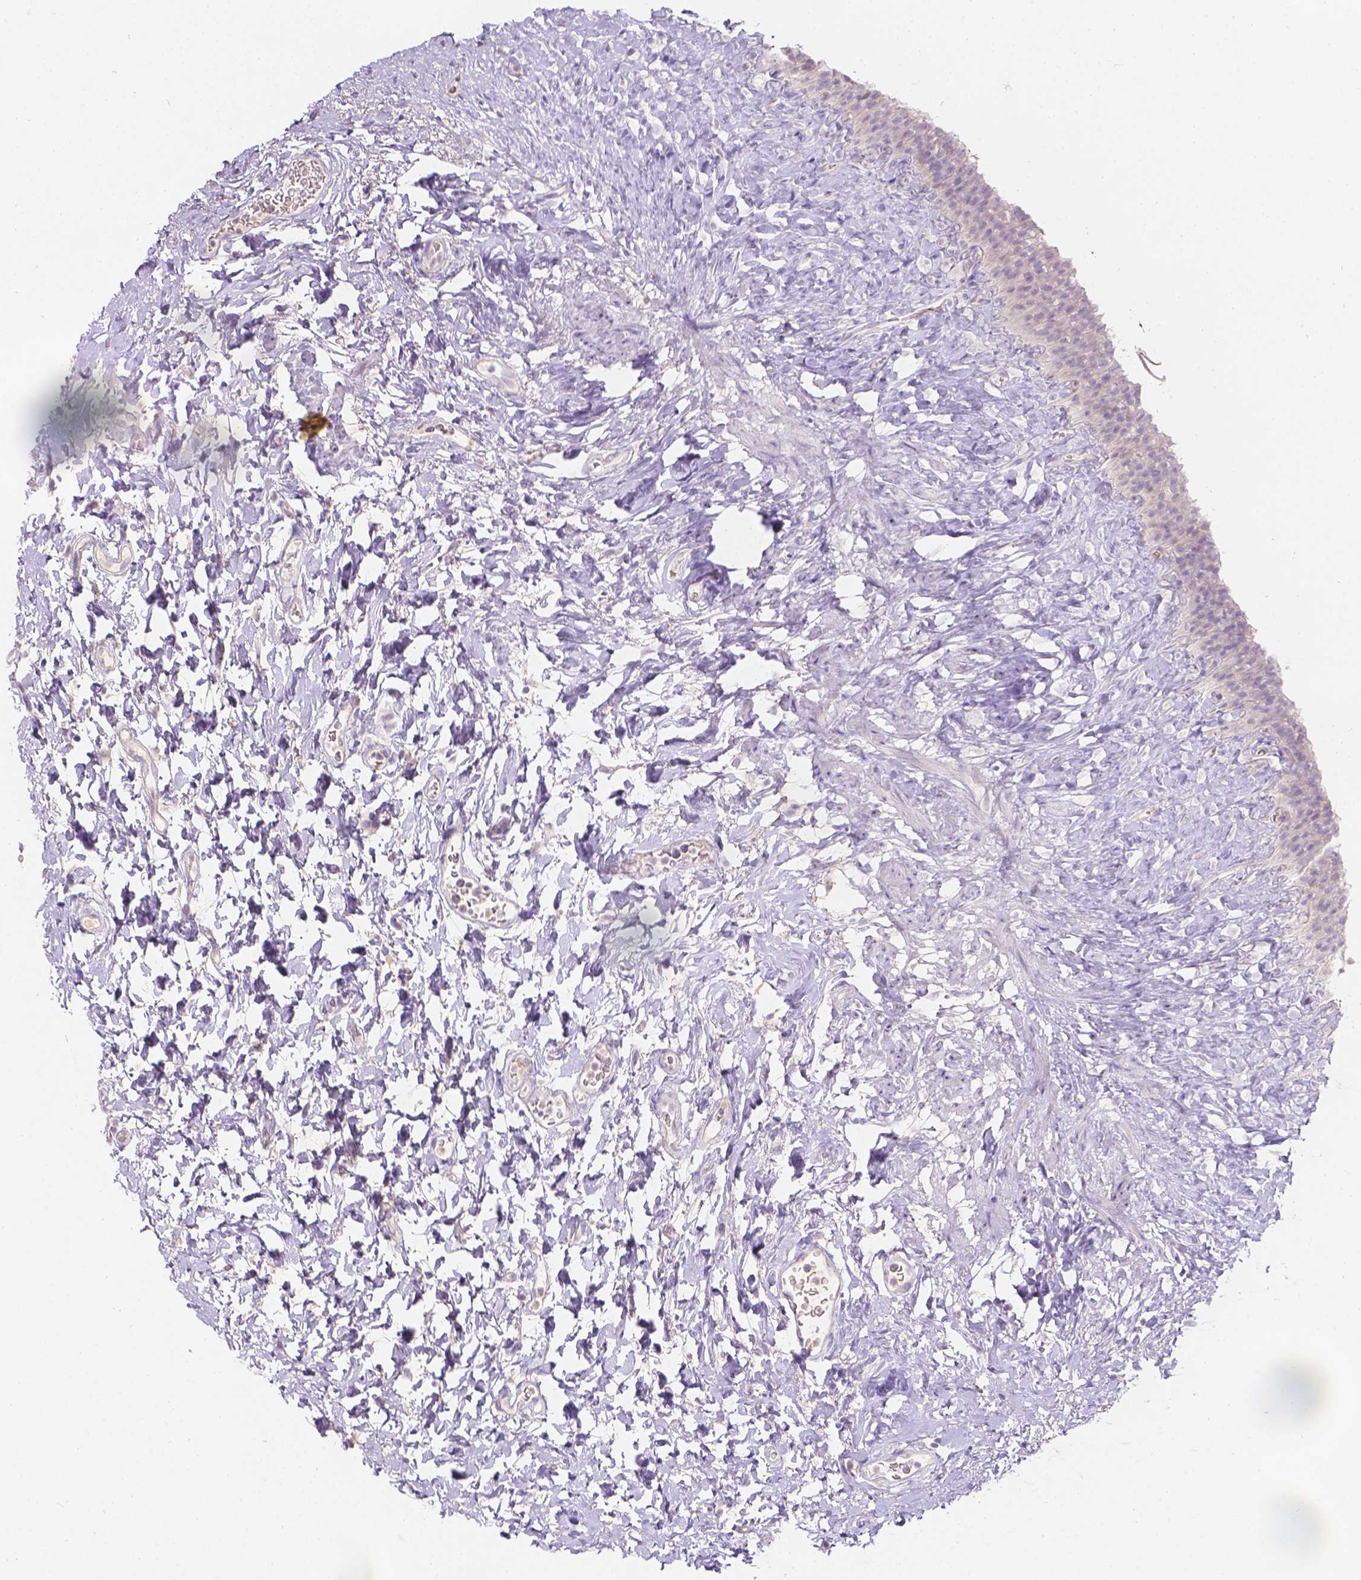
{"staining": {"intensity": "negative", "quantity": "none", "location": "none"}, "tissue": "urinary bladder", "cell_type": "Urothelial cells", "image_type": "normal", "snomed": [{"axis": "morphology", "description": "Normal tissue, NOS"}, {"axis": "topography", "description": "Urinary bladder"}], "caption": "Immunohistochemistry (IHC) image of unremarkable urinary bladder: human urinary bladder stained with DAB reveals no significant protein staining in urothelial cells.", "gene": "DCAF4L1", "patient": {"sex": "male", "age": 76}}